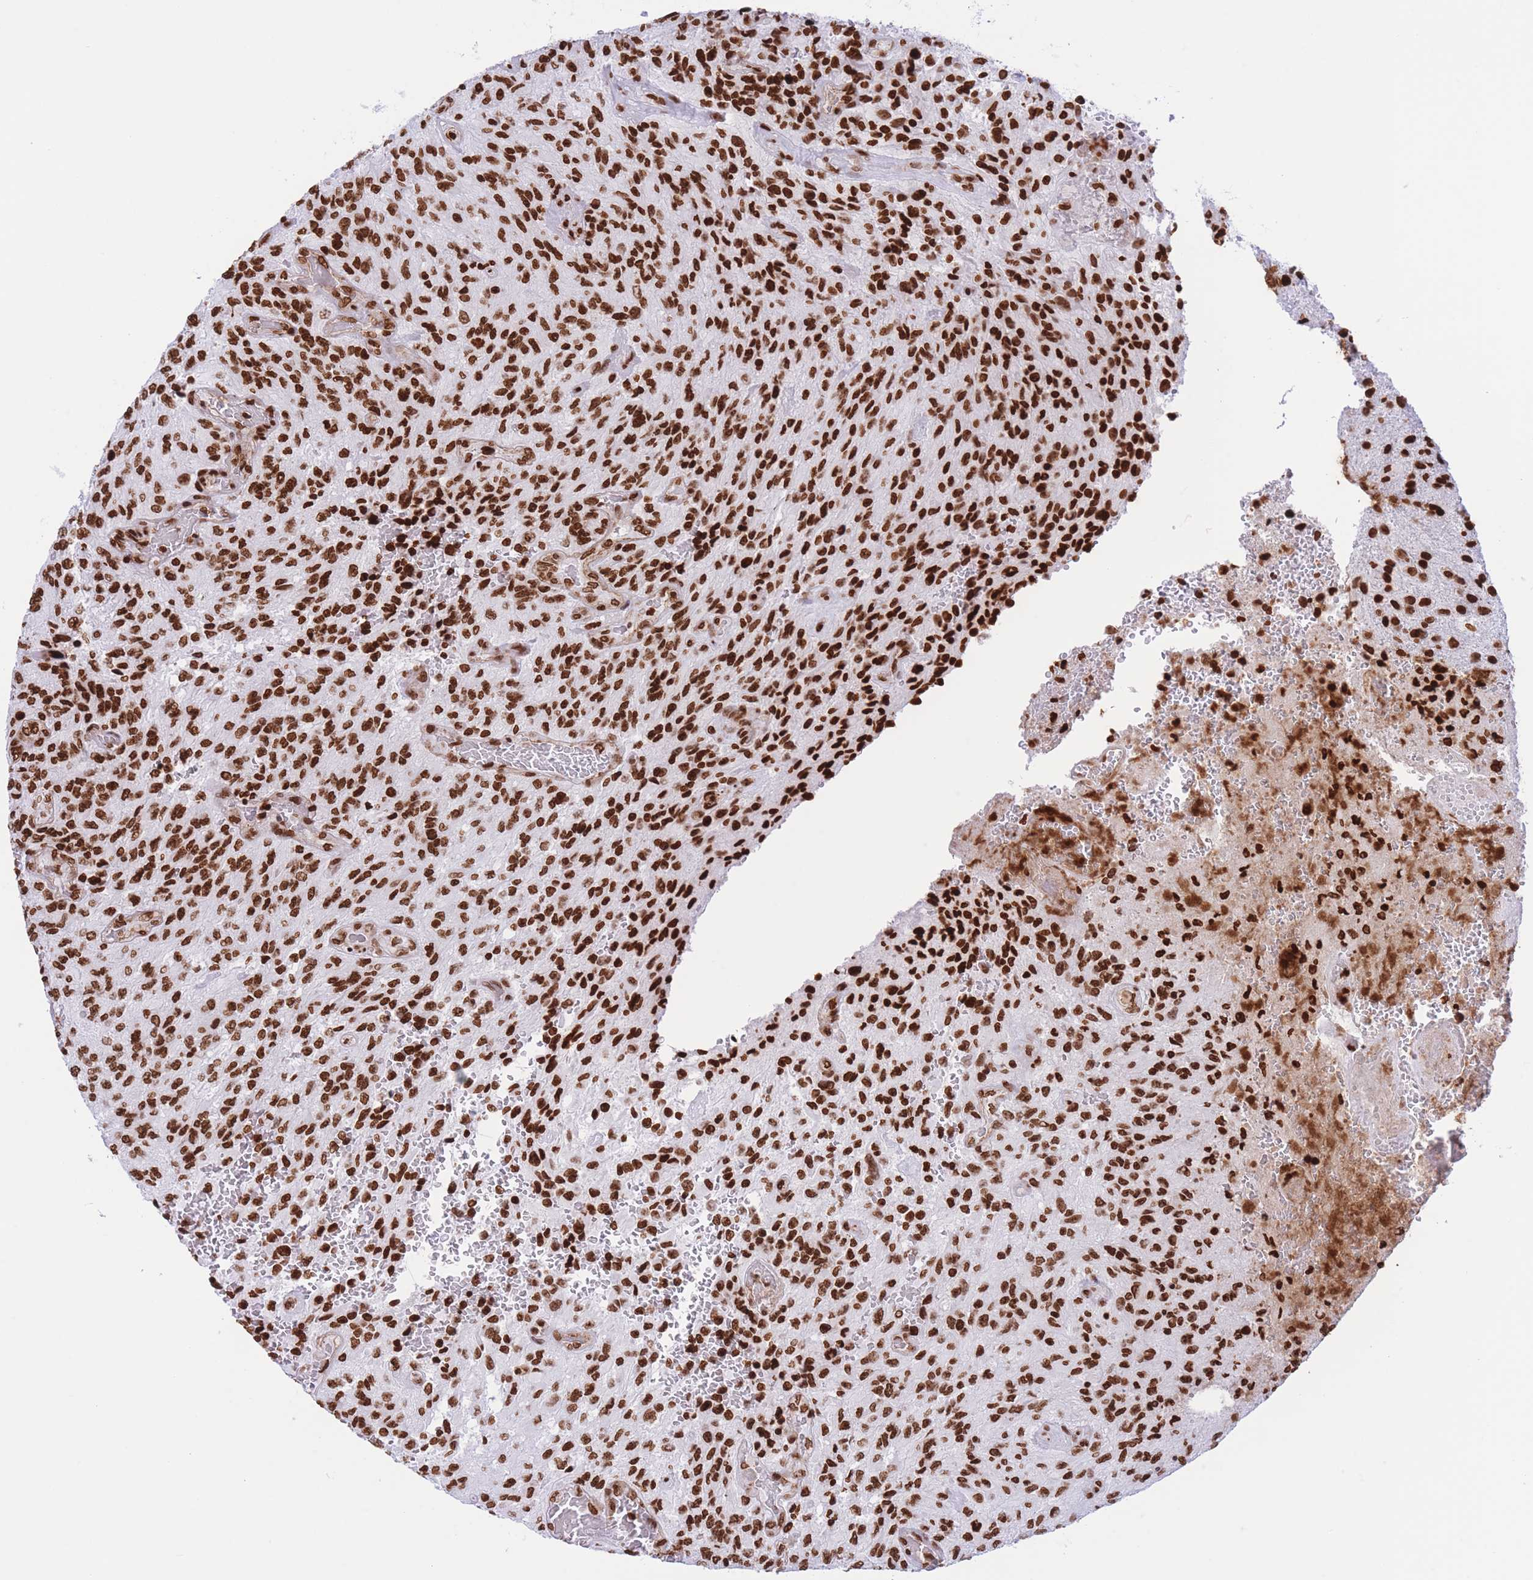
{"staining": {"intensity": "strong", "quantity": ">75%", "location": "nuclear"}, "tissue": "glioma", "cell_type": "Tumor cells", "image_type": "cancer", "snomed": [{"axis": "morphology", "description": "Normal tissue, NOS"}, {"axis": "morphology", "description": "Glioma, malignant, High grade"}, {"axis": "topography", "description": "Cerebral cortex"}], "caption": "Malignant glioma (high-grade) was stained to show a protein in brown. There is high levels of strong nuclear positivity in approximately >75% of tumor cells.", "gene": "H2BC11", "patient": {"sex": "male", "age": 56}}